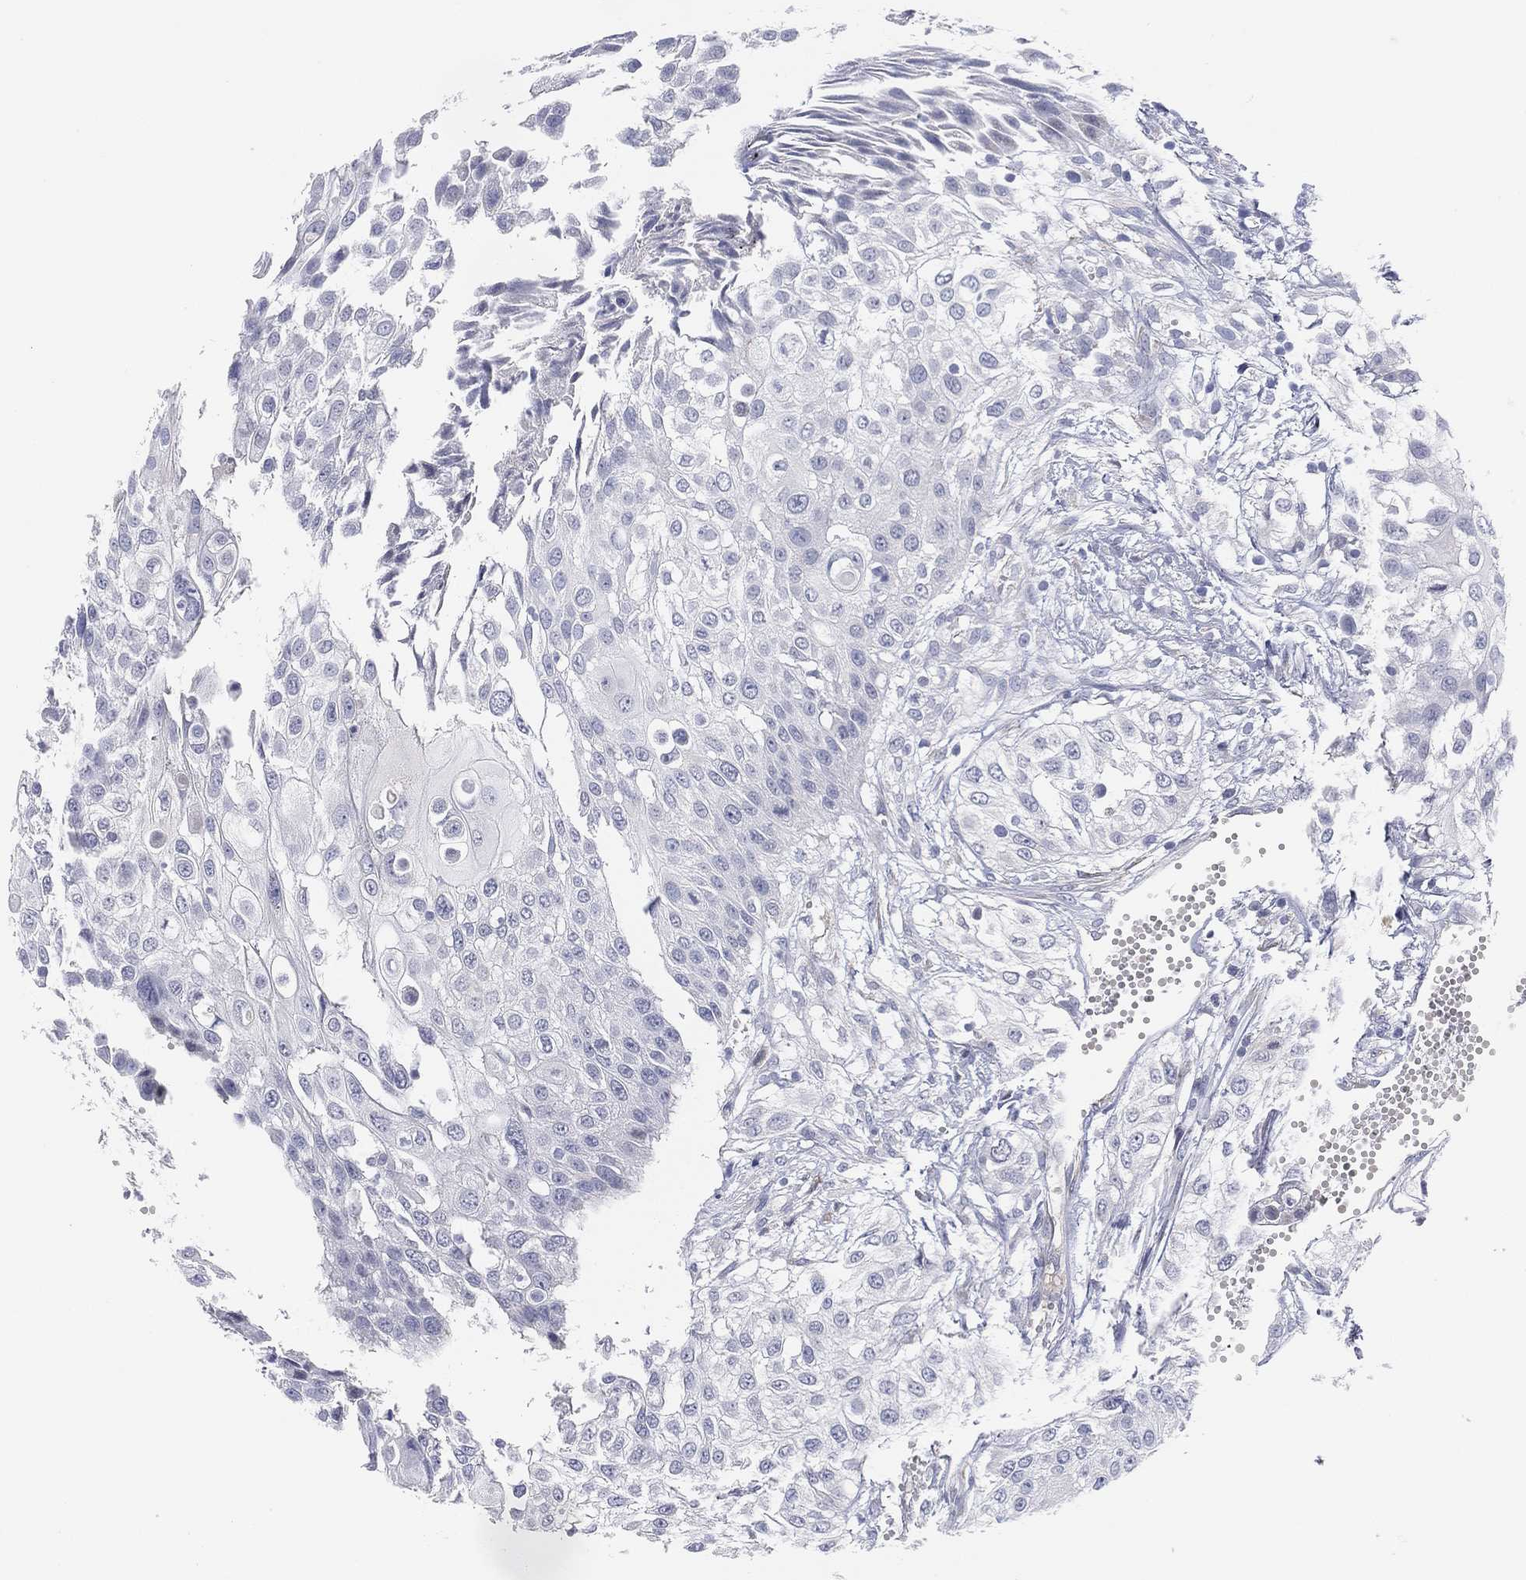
{"staining": {"intensity": "negative", "quantity": "none", "location": "none"}, "tissue": "urothelial cancer", "cell_type": "Tumor cells", "image_type": "cancer", "snomed": [{"axis": "morphology", "description": "Urothelial carcinoma, High grade"}, {"axis": "topography", "description": "Urinary bladder"}], "caption": "Immunohistochemical staining of urothelial carcinoma (high-grade) exhibits no significant staining in tumor cells.", "gene": "MLF1", "patient": {"sex": "female", "age": 79}}